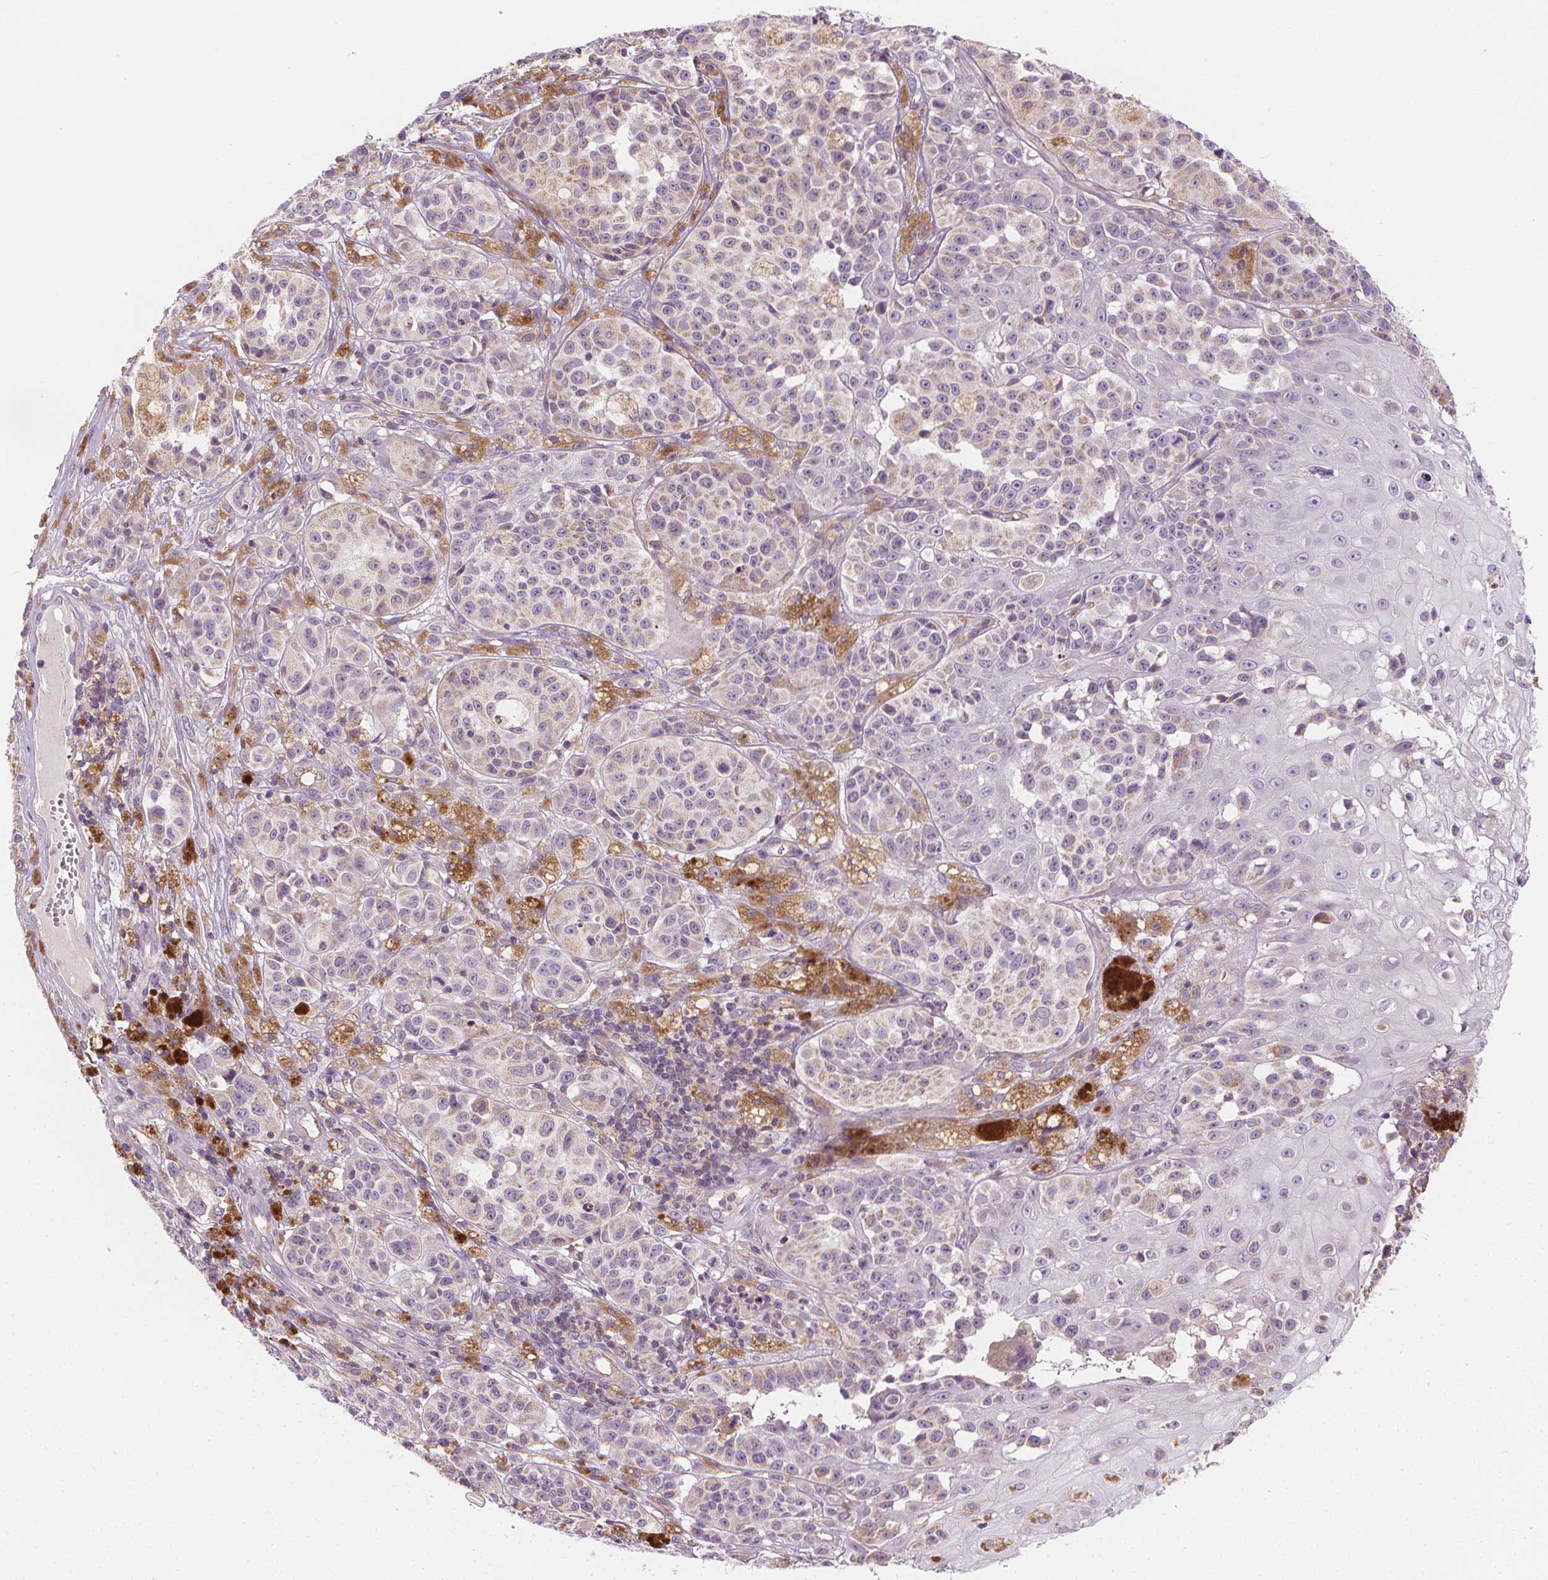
{"staining": {"intensity": "negative", "quantity": "none", "location": "none"}, "tissue": "melanoma", "cell_type": "Tumor cells", "image_type": "cancer", "snomed": [{"axis": "morphology", "description": "Malignant melanoma, NOS"}, {"axis": "topography", "description": "Skin"}], "caption": "IHC image of human melanoma stained for a protein (brown), which shows no positivity in tumor cells.", "gene": "RAB20", "patient": {"sex": "female", "age": 58}}